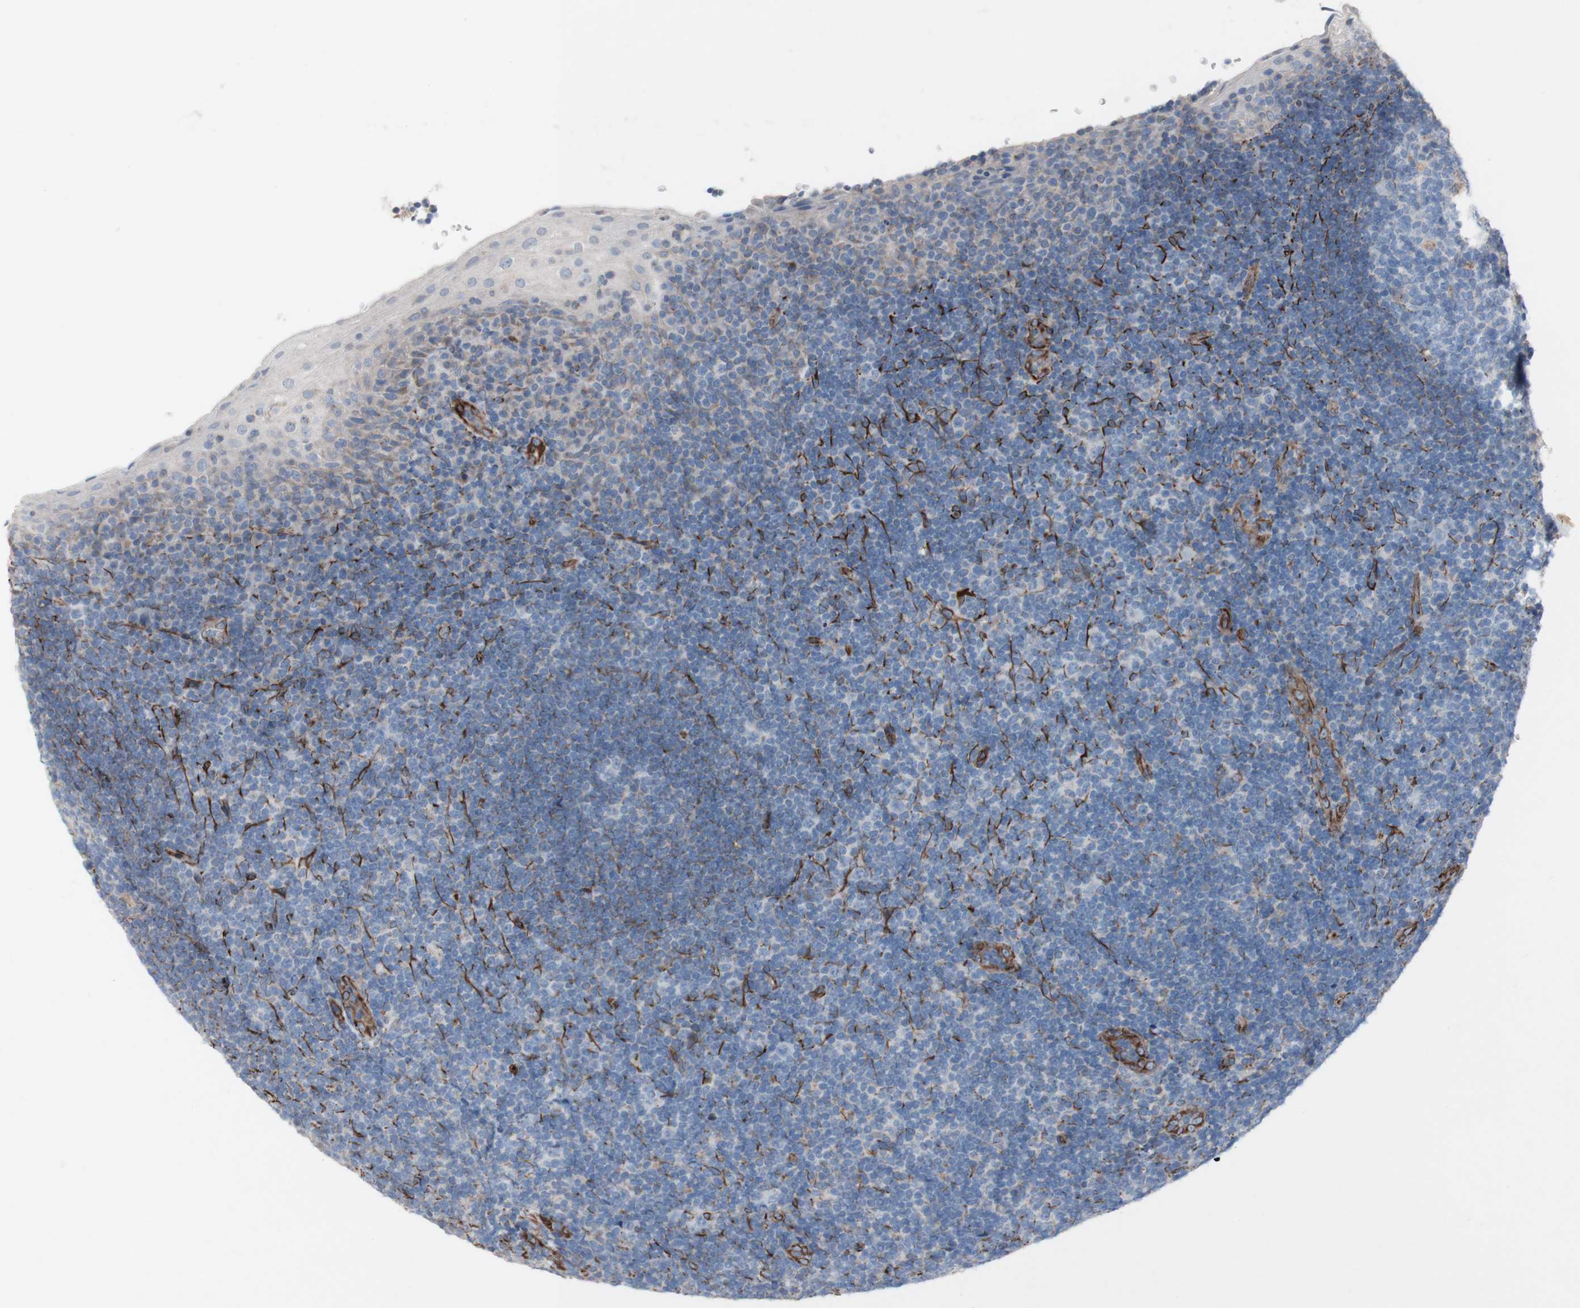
{"staining": {"intensity": "weak", "quantity": "<25%", "location": "cytoplasmic/membranous"}, "tissue": "tonsil", "cell_type": "Germinal center cells", "image_type": "normal", "snomed": [{"axis": "morphology", "description": "Normal tissue, NOS"}, {"axis": "topography", "description": "Tonsil"}], "caption": "DAB (3,3'-diaminobenzidine) immunohistochemical staining of benign human tonsil exhibits no significant expression in germinal center cells.", "gene": "AGPAT5", "patient": {"sex": "male", "age": 37}}